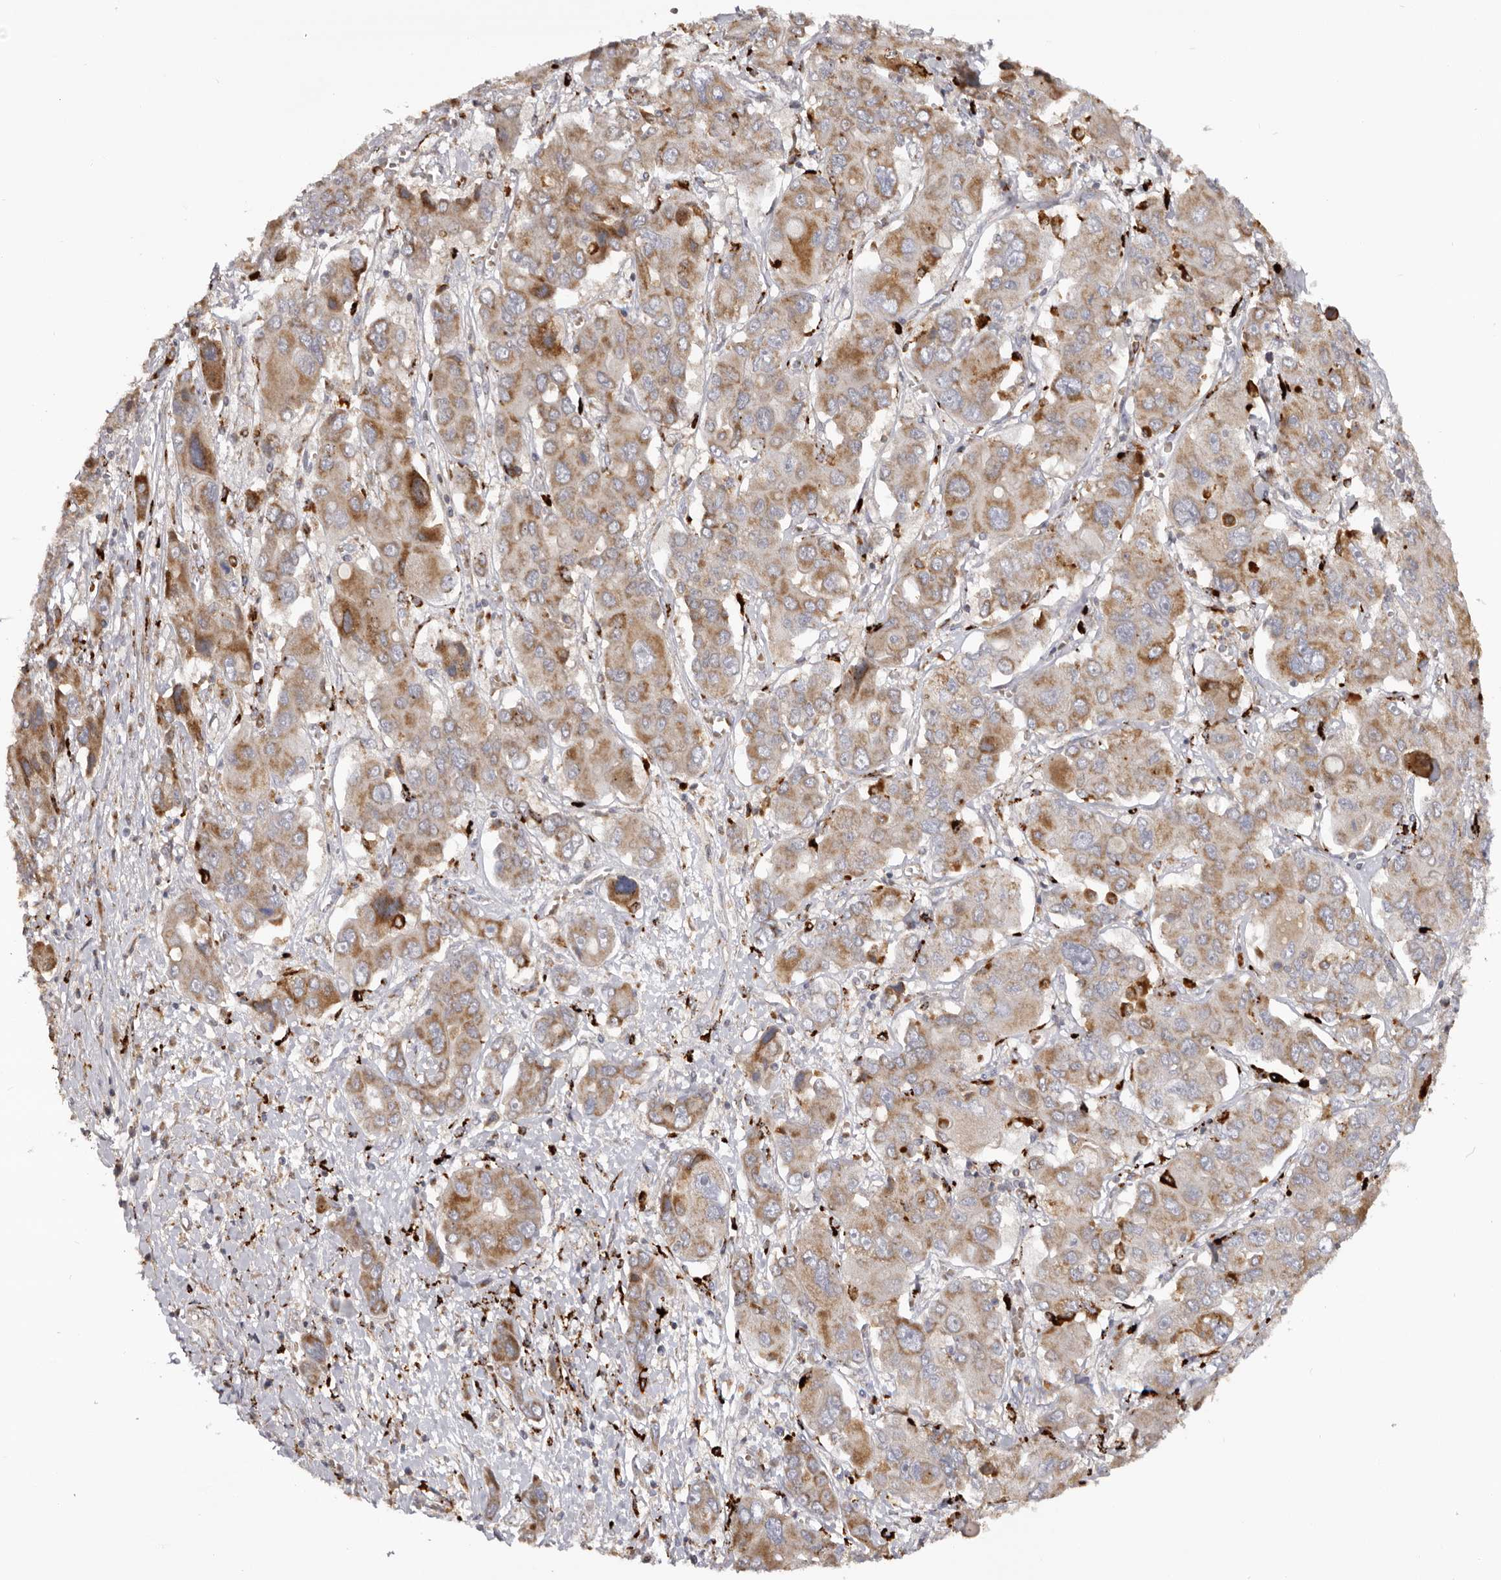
{"staining": {"intensity": "moderate", "quantity": ">75%", "location": "cytoplasmic/membranous"}, "tissue": "liver cancer", "cell_type": "Tumor cells", "image_type": "cancer", "snomed": [{"axis": "morphology", "description": "Cholangiocarcinoma"}, {"axis": "topography", "description": "Liver"}], "caption": "Liver cancer was stained to show a protein in brown. There is medium levels of moderate cytoplasmic/membranous staining in about >75% of tumor cells.", "gene": "MECR", "patient": {"sex": "male", "age": 67}}